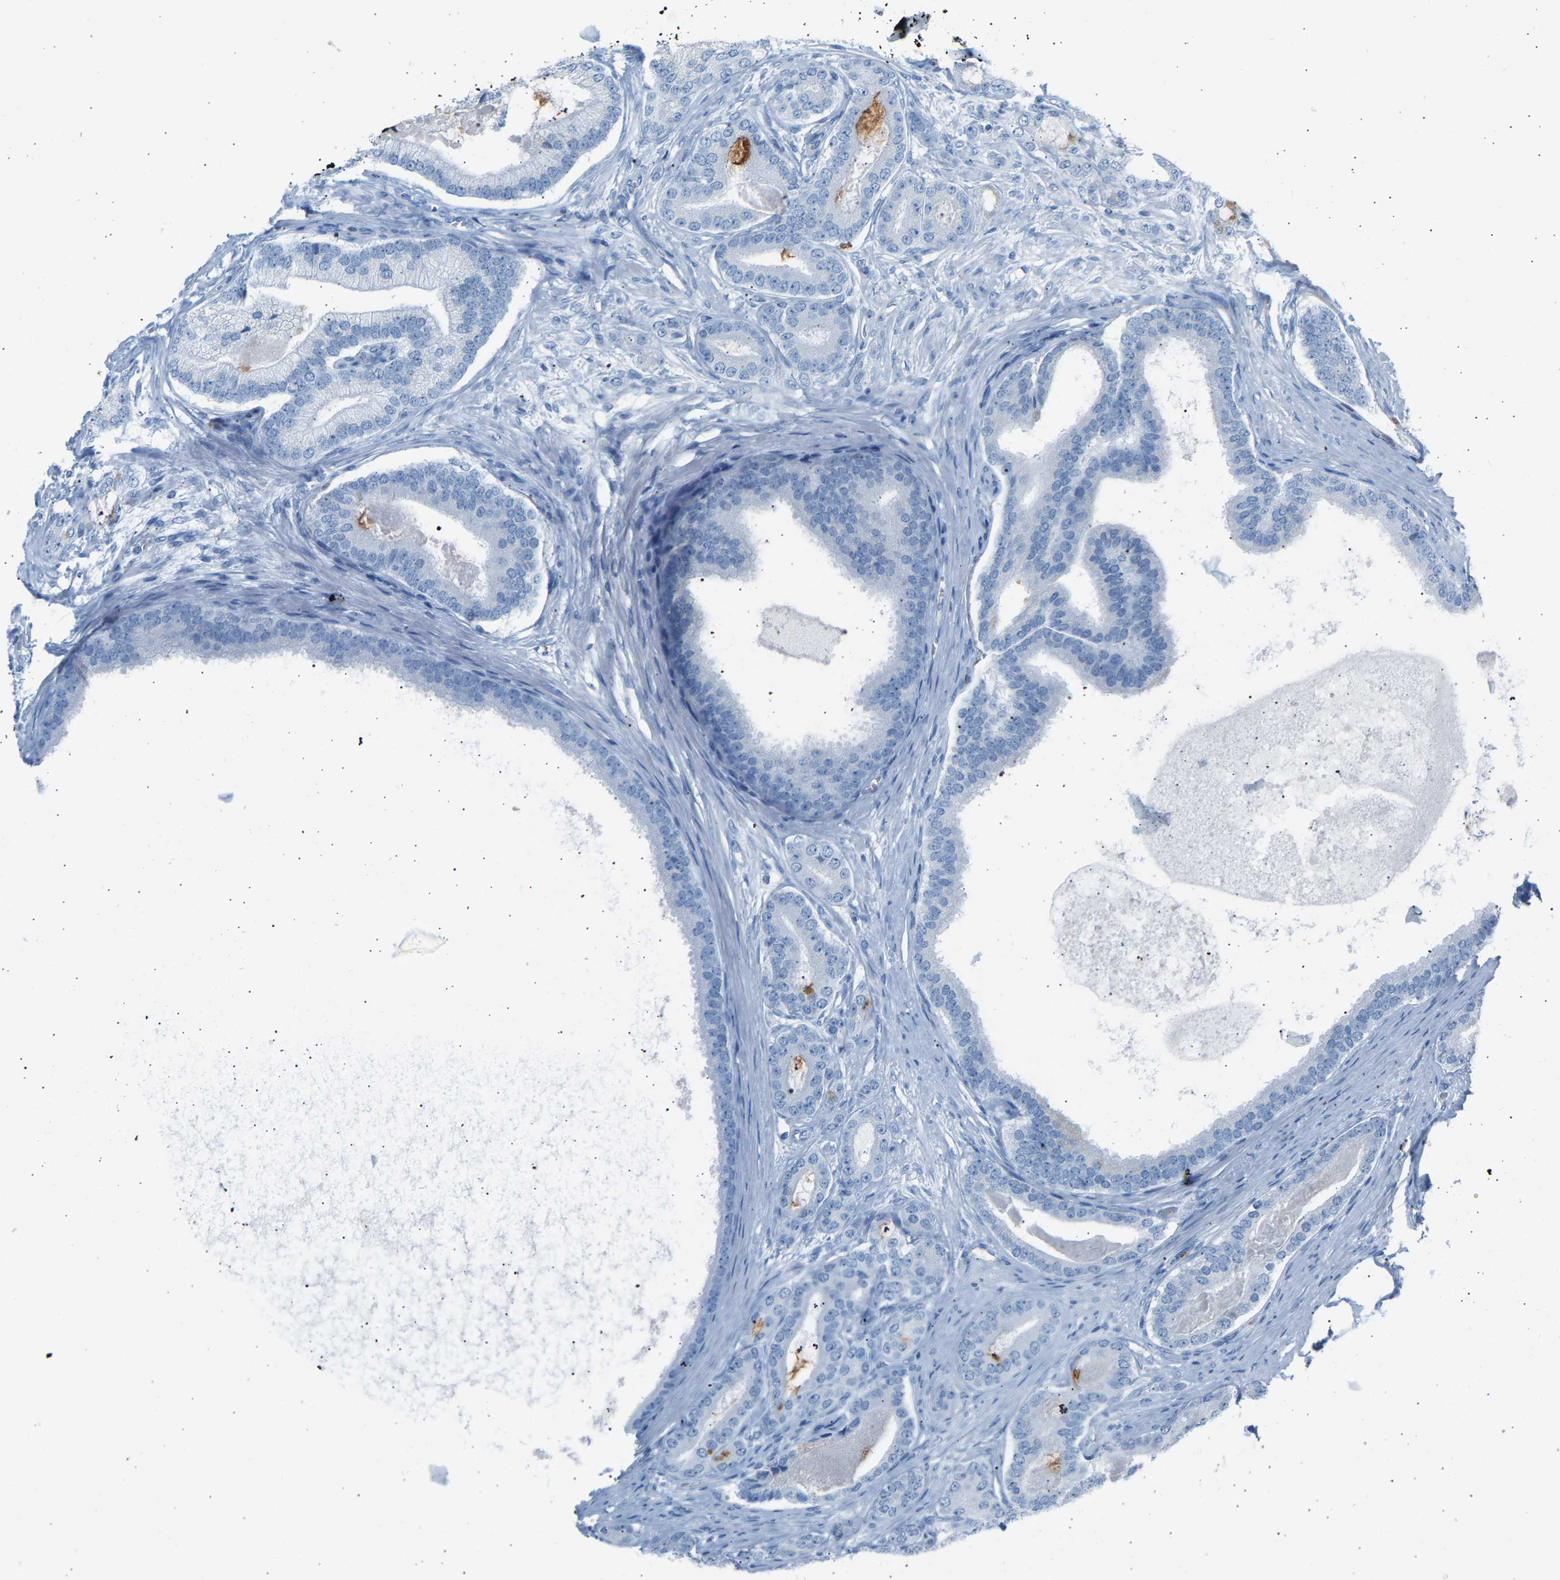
{"staining": {"intensity": "moderate", "quantity": "<25%", "location": "cytoplasmic/membranous"}, "tissue": "prostate cancer", "cell_type": "Tumor cells", "image_type": "cancer", "snomed": [{"axis": "morphology", "description": "Adenocarcinoma, High grade"}, {"axis": "topography", "description": "Prostate"}], "caption": "Protein staining of prostate high-grade adenocarcinoma tissue demonstrates moderate cytoplasmic/membranous positivity in approximately <25% of tumor cells.", "gene": "GNAS", "patient": {"sex": "male", "age": 60}}